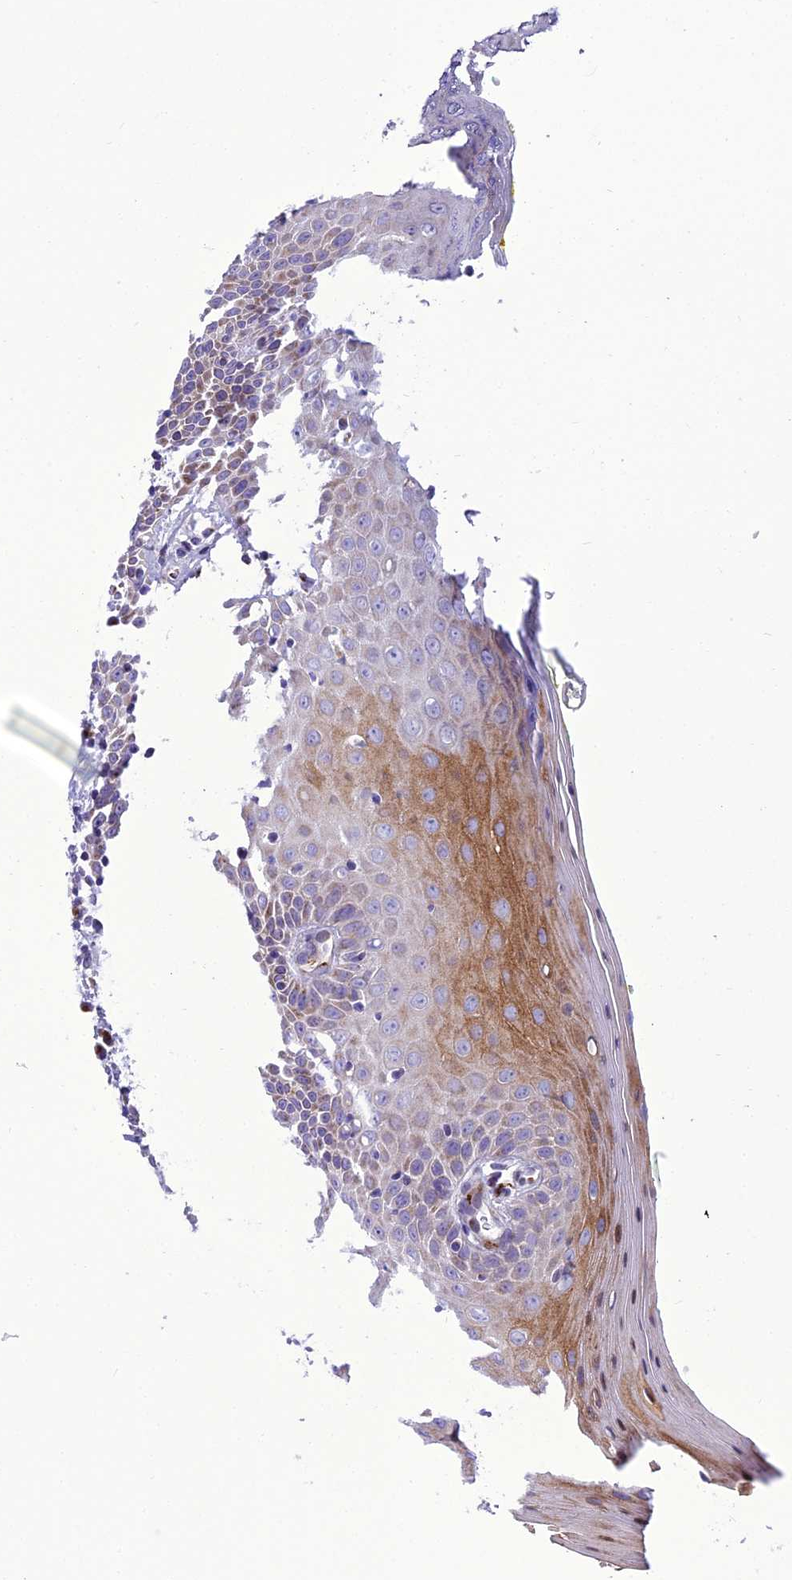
{"staining": {"intensity": "moderate", "quantity": "<25%", "location": "cytoplasmic/membranous"}, "tissue": "oral mucosa", "cell_type": "Squamous epithelial cells", "image_type": "normal", "snomed": [{"axis": "morphology", "description": "Normal tissue, NOS"}, {"axis": "morphology", "description": "Squamous cell carcinoma, NOS"}, {"axis": "topography", "description": "Oral tissue"}, {"axis": "topography", "description": "Head-Neck"}], "caption": "Immunohistochemistry (IHC) (DAB) staining of benign human oral mucosa reveals moderate cytoplasmic/membranous protein positivity in about <25% of squamous epithelial cells.", "gene": "GOLM2", "patient": {"sex": "female", "age": 70}}